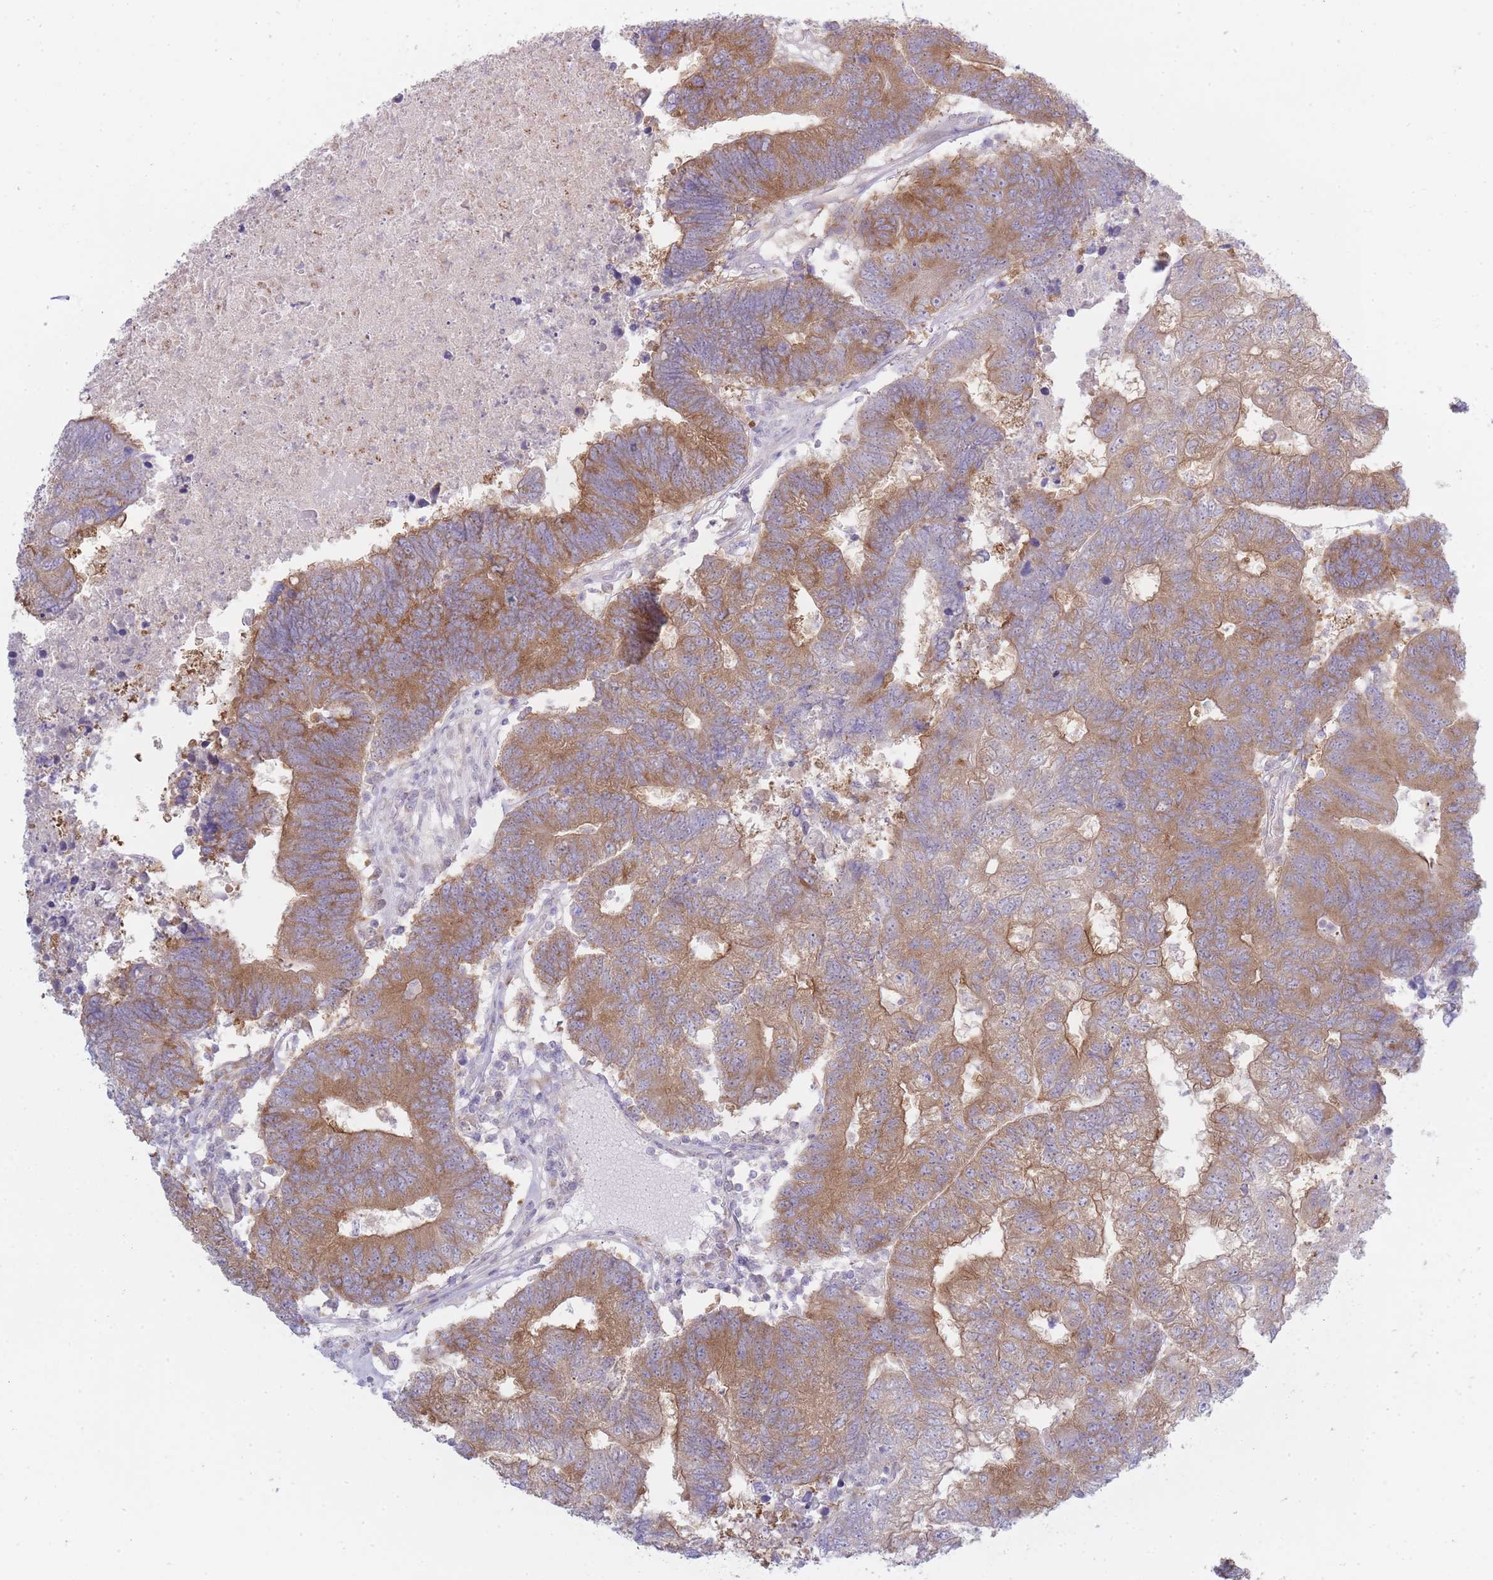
{"staining": {"intensity": "moderate", "quantity": ">75%", "location": "cytoplasmic/membranous"}, "tissue": "colorectal cancer", "cell_type": "Tumor cells", "image_type": "cancer", "snomed": [{"axis": "morphology", "description": "Adenocarcinoma, NOS"}, {"axis": "topography", "description": "Colon"}], "caption": "Adenocarcinoma (colorectal) stained for a protein exhibits moderate cytoplasmic/membranous positivity in tumor cells.", "gene": "OR5L2", "patient": {"sex": "female", "age": 48}}